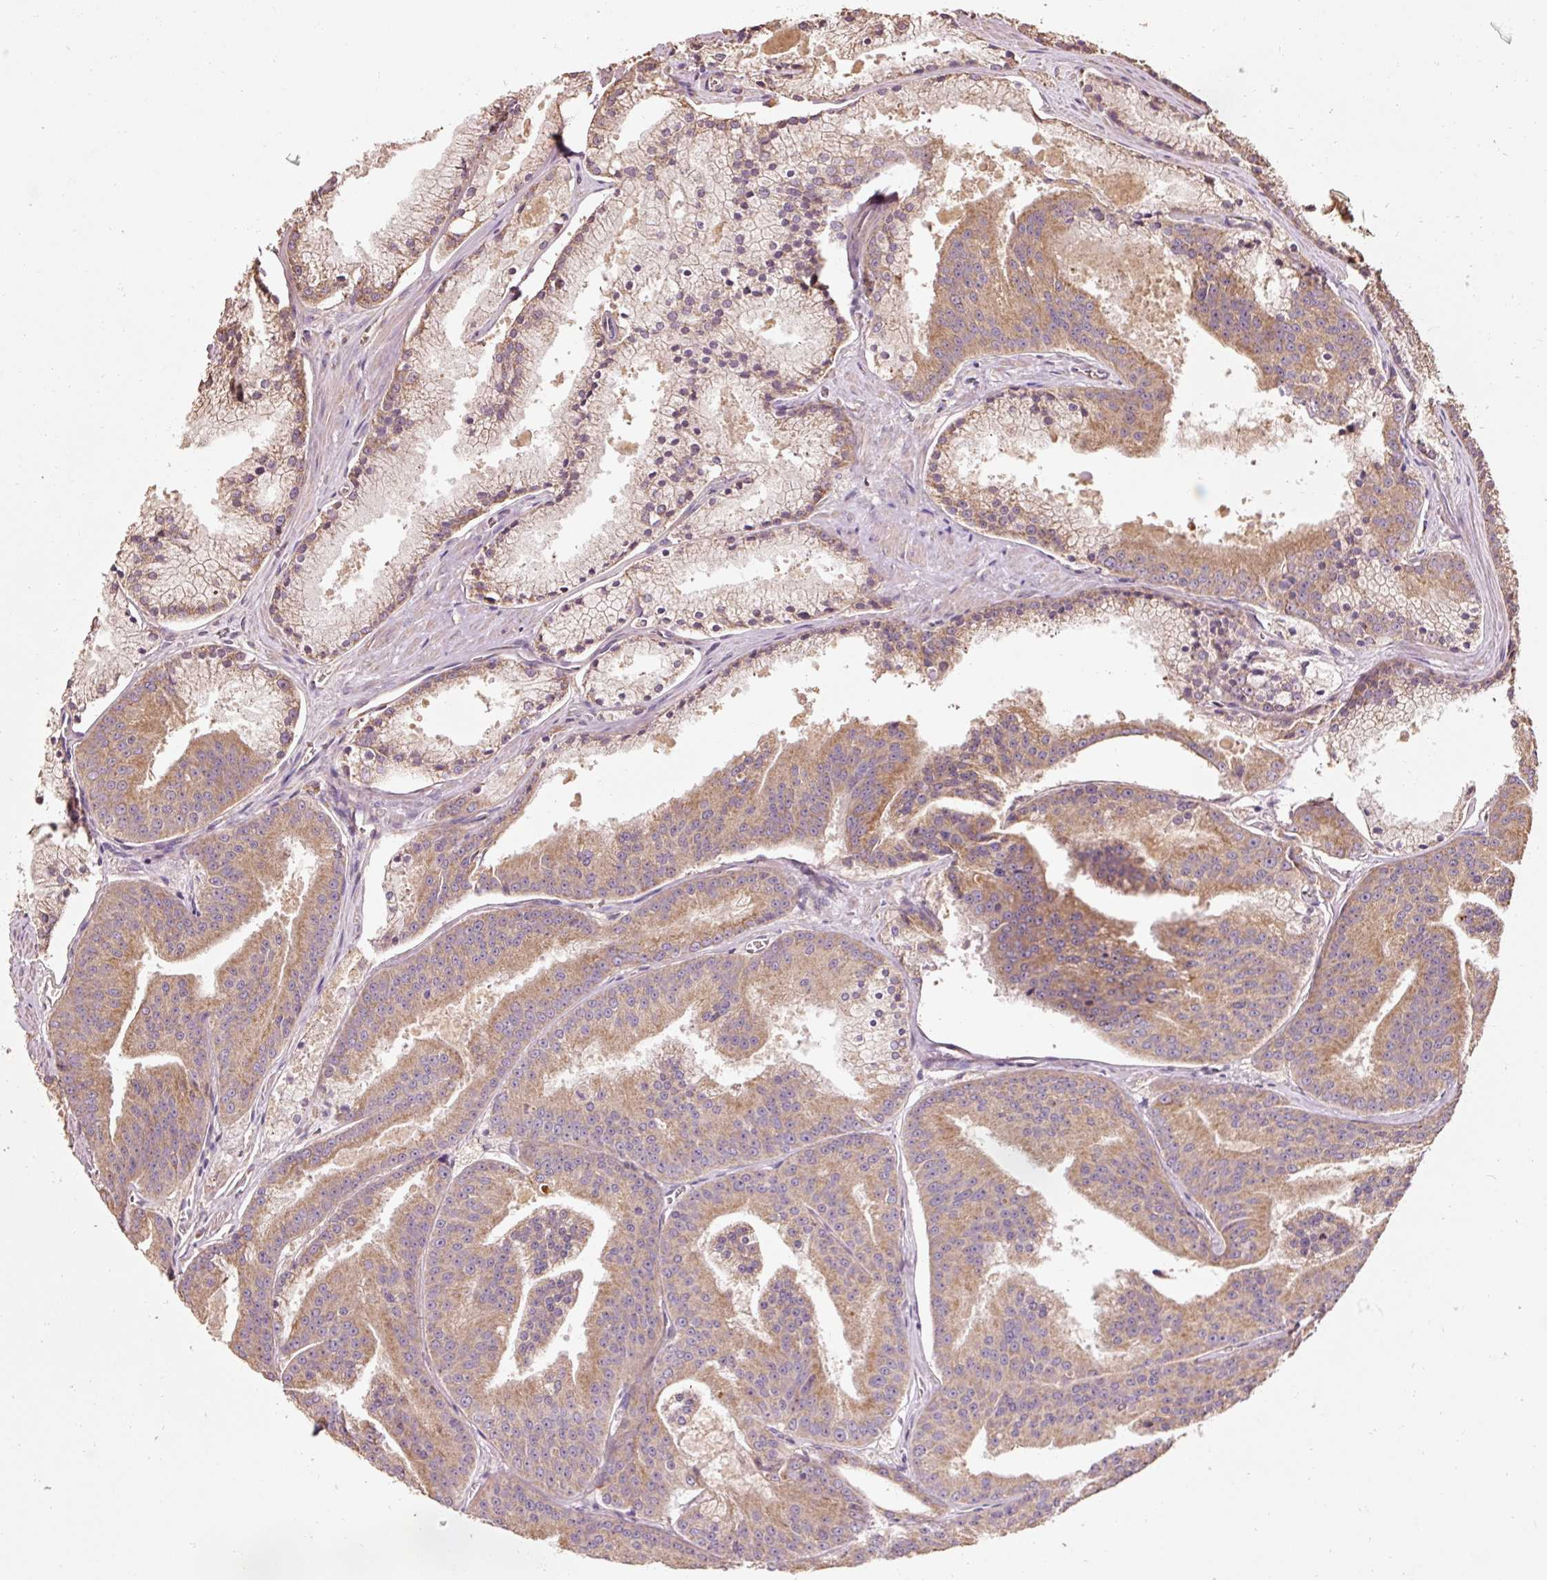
{"staining": {"intensity": "moderate", "quantity": "25%-75%", "location": "cytoplasmic/membranous"}, "tissue": "prostate cancer", "cell_type": "Tumor cells", "image_type": "cancer", "snomed": [{"axis": "morphology", "description": "Adenocarcinoma, High grade"}, {"axis": "topography", "description": "Prostate"}], "caption": "Moderate cytoplasmic/membranous protein staining is appreciated in about 25%-75% of tumor cells in prostate high-grade adenocarcinoma.", "gene": "EFHC1", "patient": {"sex": "male", "age": 61}}